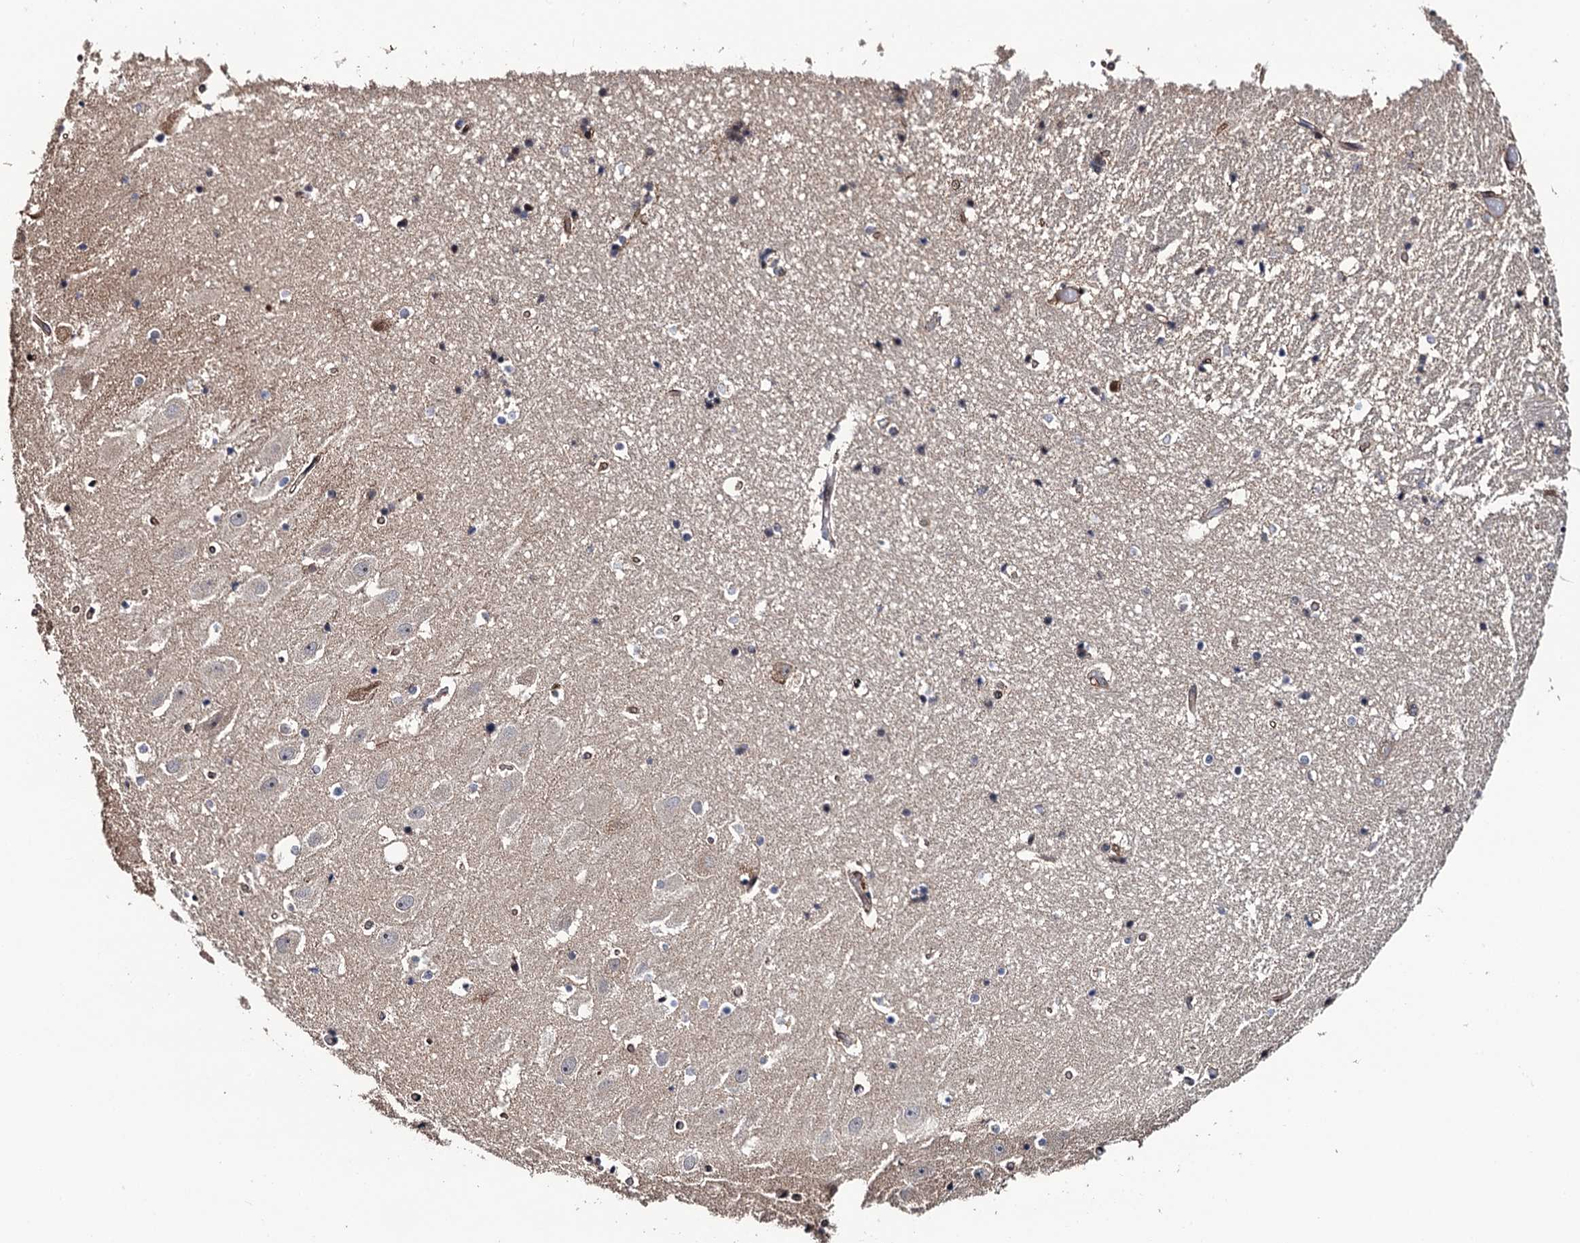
{"staining": {"intensity": "negative", "quantity": "none", "location": "none"}, "tissue": "hippocampus", "cell_type": "Glial cells", "image_type": "normal", "snomed": [{"axis": "morphology", "description": "Normal tissue, NOS"}, {"axis": "topography", "description": "Hippocampus"}], "caption": "The photomicrograph displays no staining of glial cells in benign hippocampus.", "gene": "LRRC63", "patient": {"sex": "female", "age": 52}}